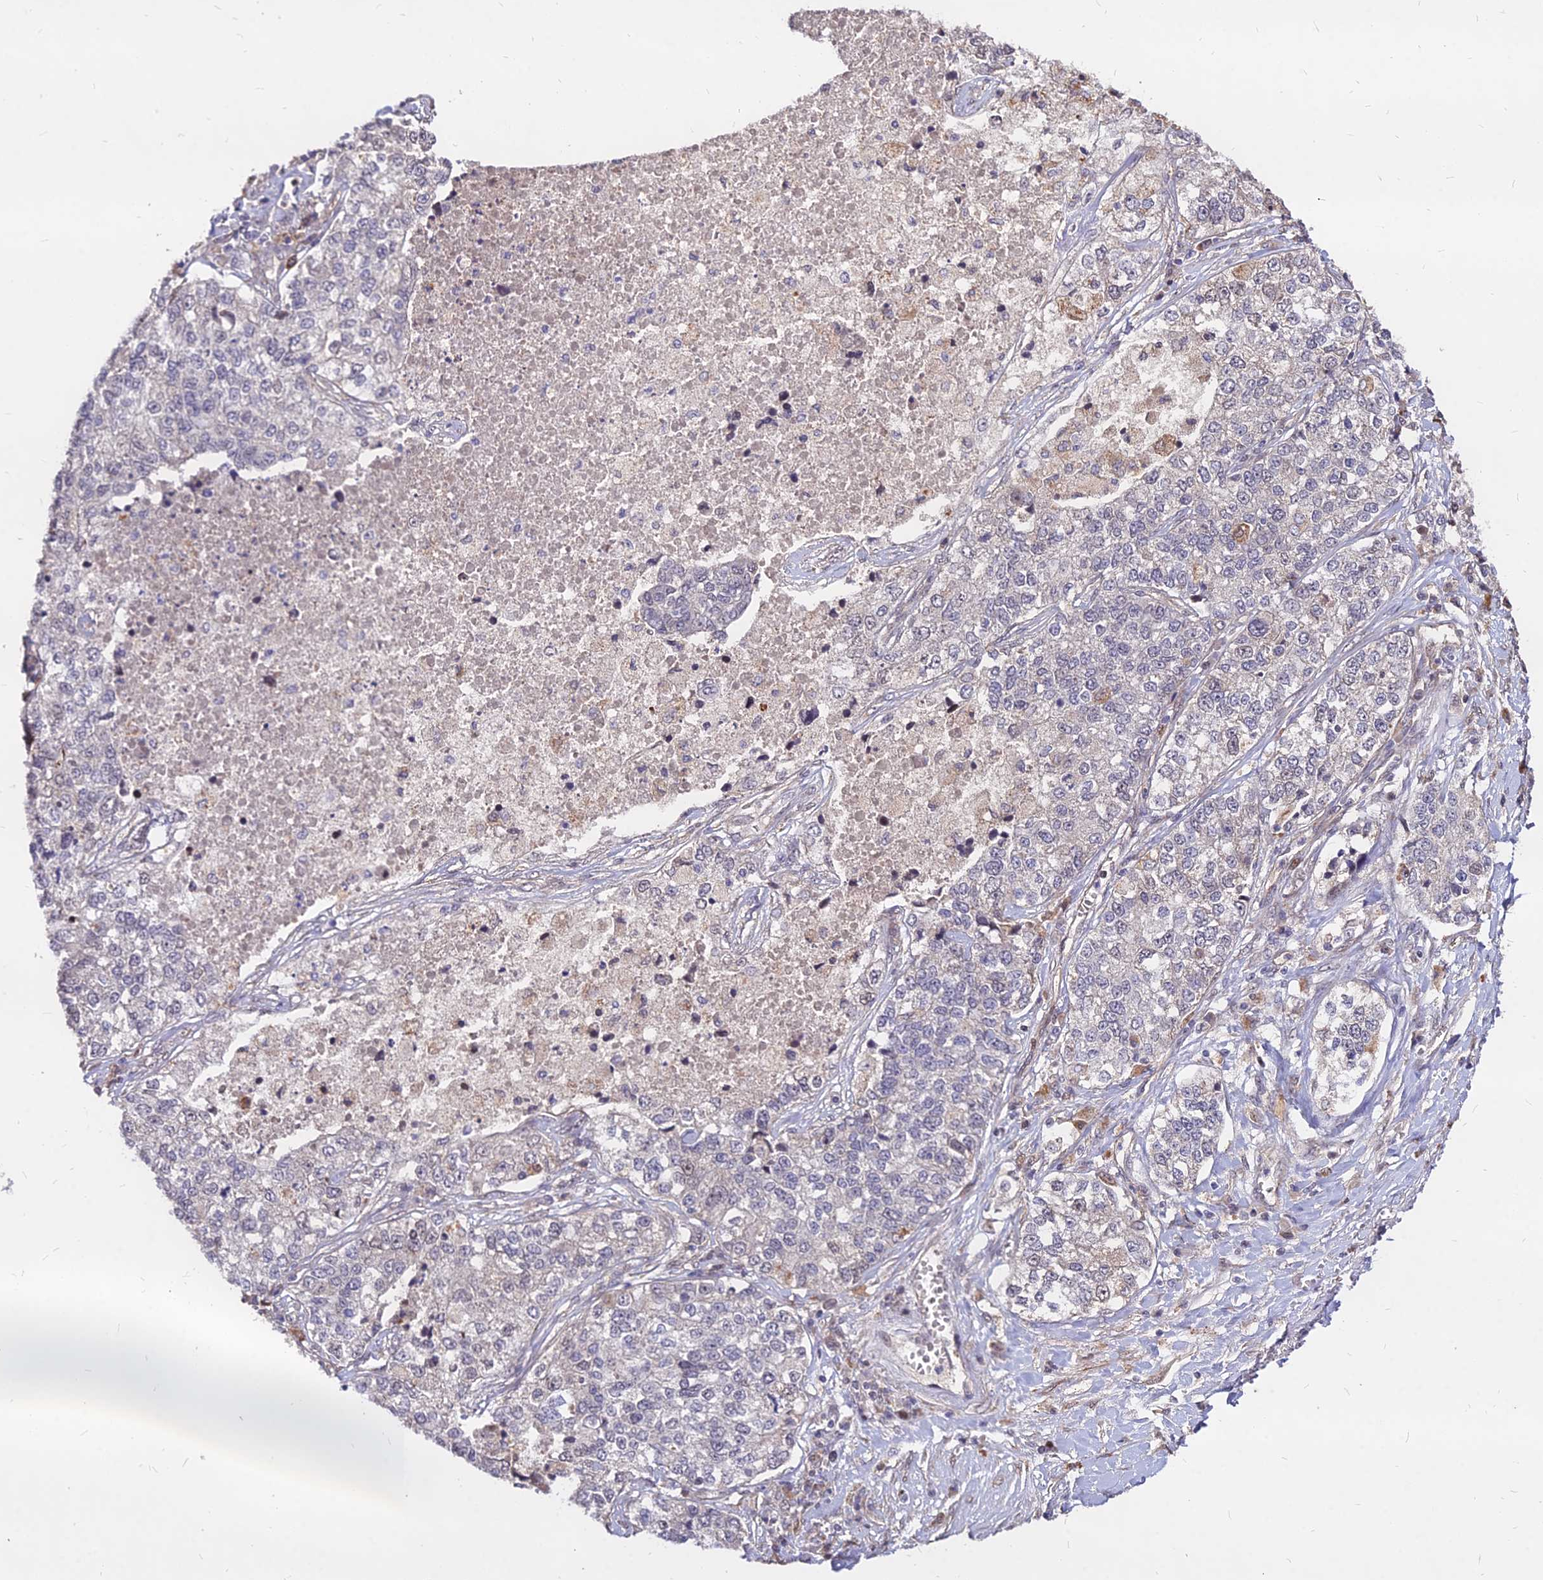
{"staining": {"intensity": "negative", "quantity": "none", "location": "none"}, "tissue": "lung cancer", "cell_type": "Tumor cells", "image_type": "cancer", "snomed": [{"axis": "morphology", "description": "Adenocarcinoma, NOS"}, {"axis": "topography", "description": "Lung"}], "caption": "DAB immunohistochemical staining of adenocarcinoma (lung) exhibits no significant positivity in tumor cells.", "gene": "C11orf68", "patient": {"sex": "male", "age": 49}}